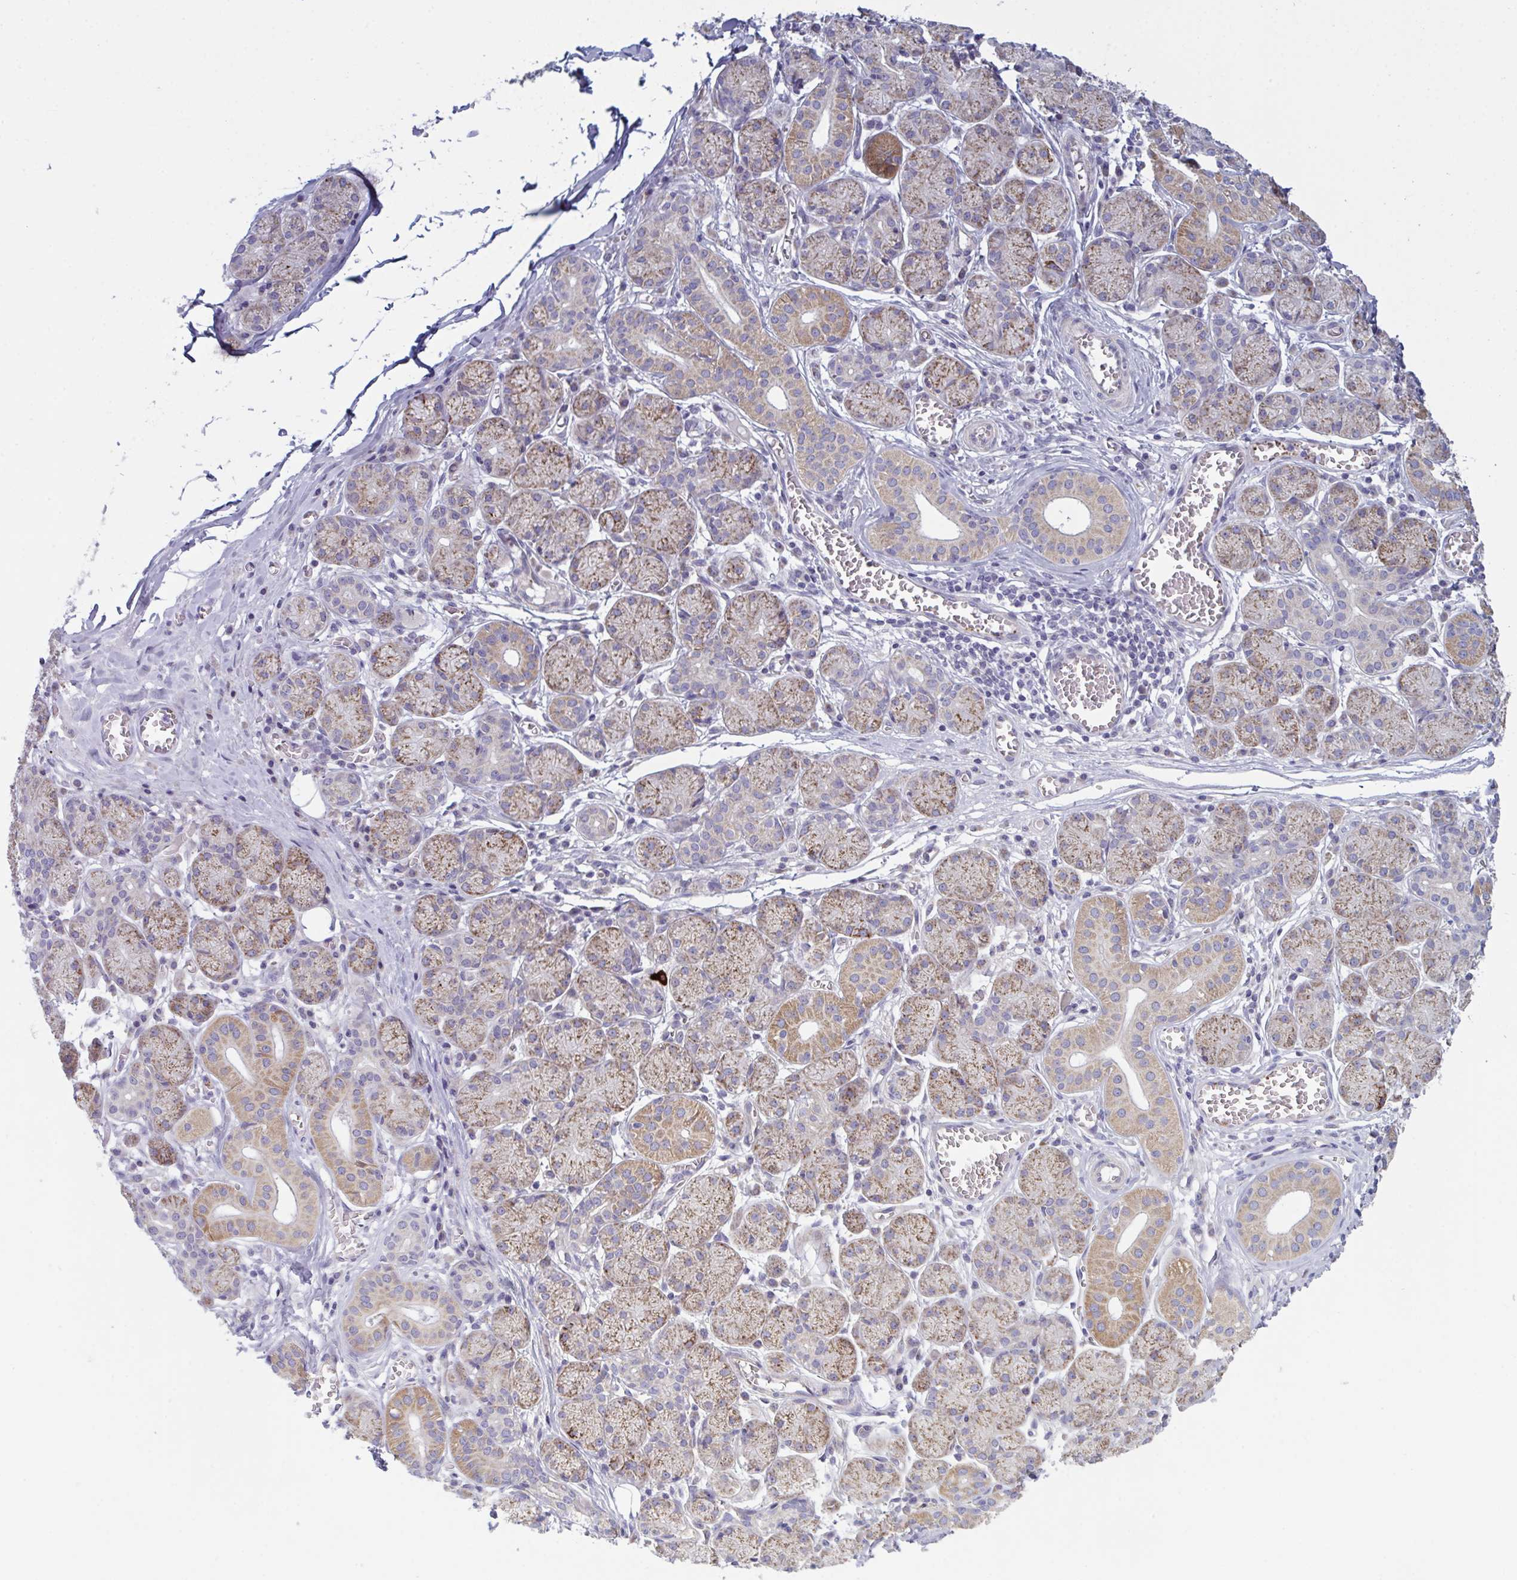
{"staining": {"intensity": "moderate", "quantity": "25%-75%", "location": "cytoplasmic/membranous"}, "tissue": "salivary gland", "cell_type": "Glandular cells", "image_type": "normal", "snomed": [{"axis": "morphology", "description": "Normal tissue, NOS"}, {"axis": "topography", "description": "Salivary gland"}], "caption": "This is an image of immunohistochemistry staining of benign salivary gland, which shows moderate positivity in the cytoplasmic/membranous of glandular cells.", "gene": "MRPS2", "patient": {"sex": "female", "age": 24}}